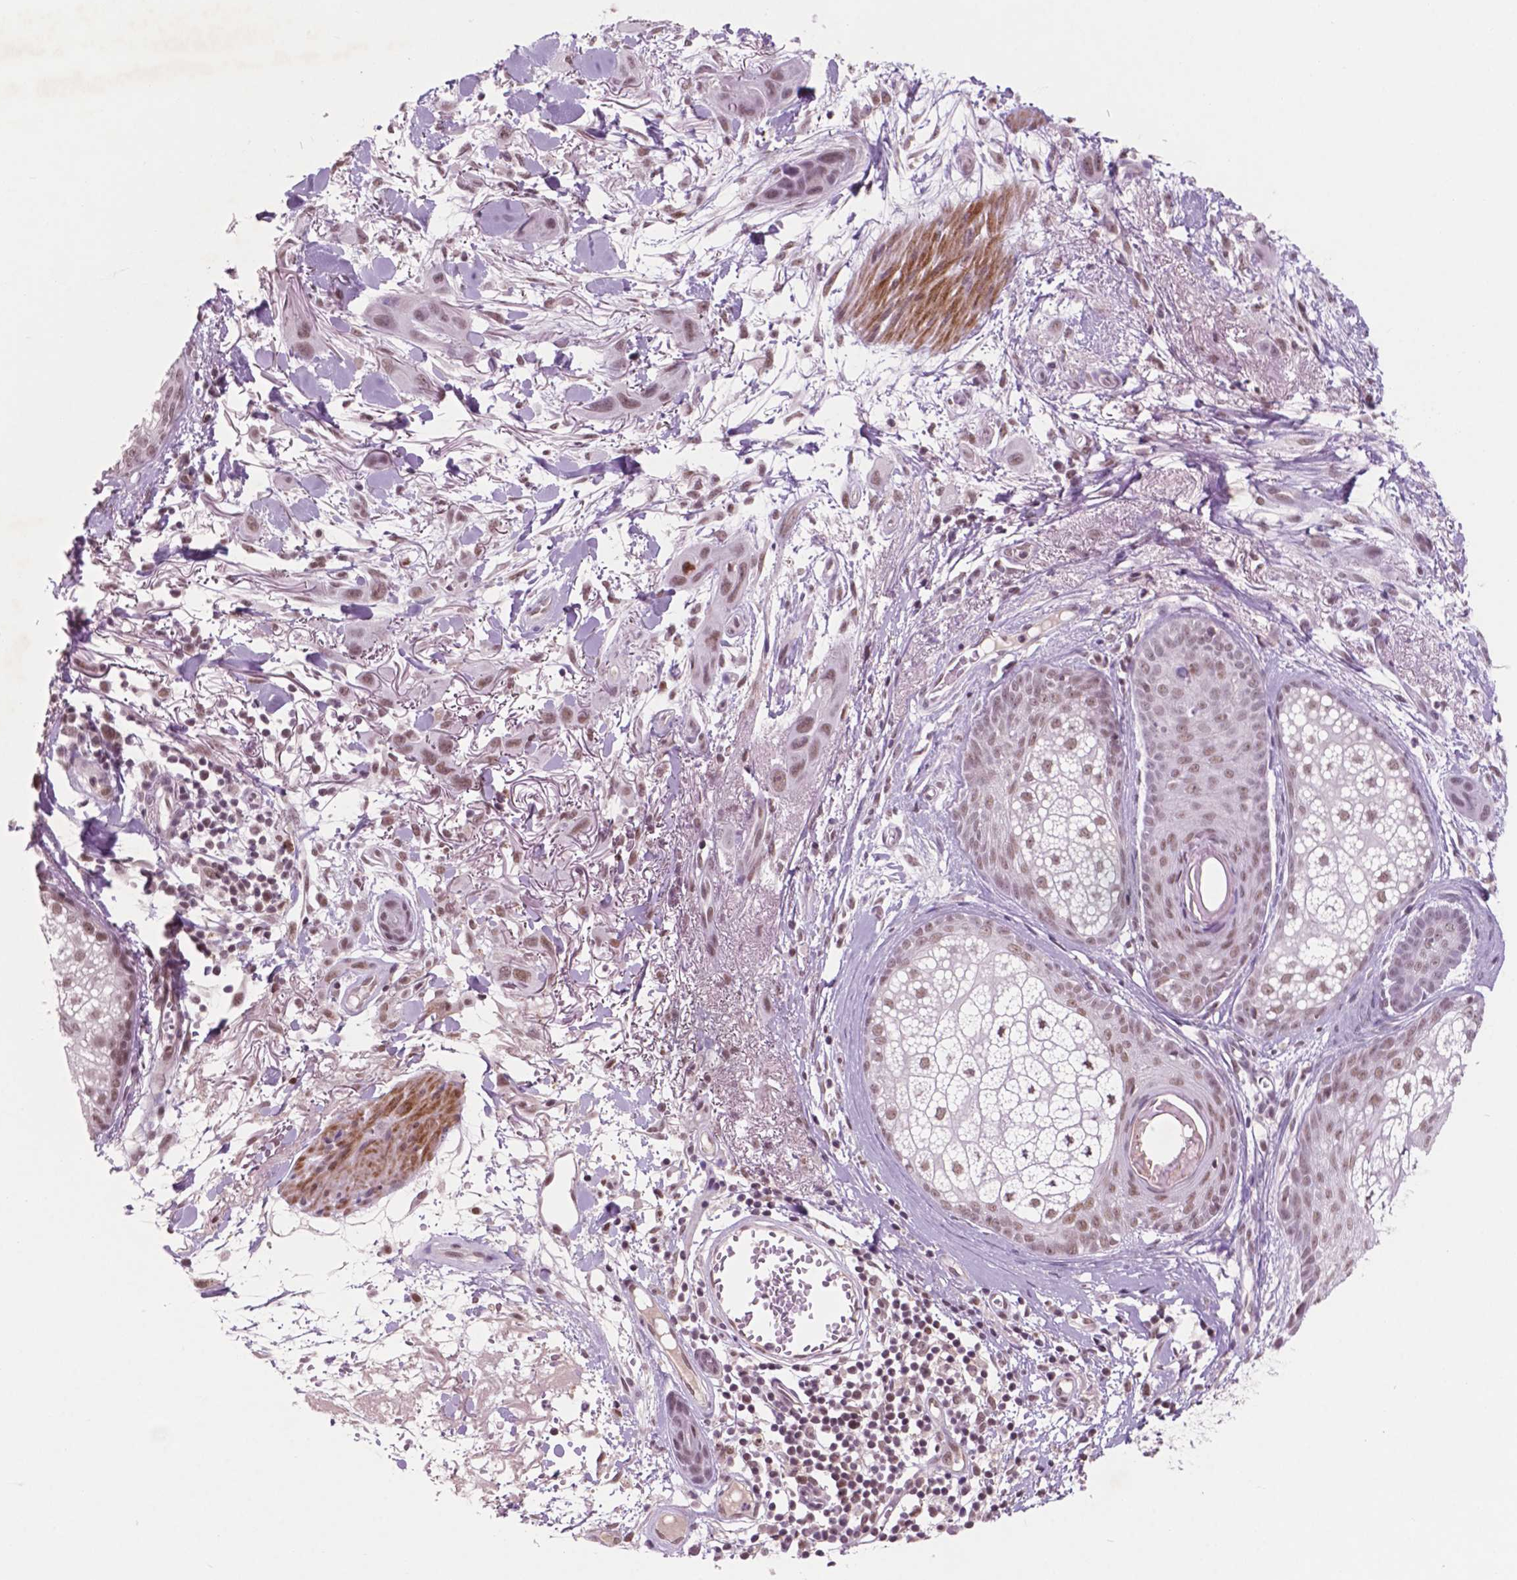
{"staining": {"intensity": "weak", "quantity": ">75%", "location": "nuclear"}, "tissue": "skin cancer", "cell_type": "Tumor cells", "image_type": "cancer", "snomed": [{"axis": "morphology", "description": "Squamous cell carcinoma, NOS"}, {"axis": "topography", "description": "Skin"}], "caption": "Skin cancer (squamous cell carcinoma) stained with DAB immunohistochemistry (IHC) demonstrates low levels of weak nuclear expression in approximately >75% of tumor cells.", "gene": "CTR9", "patient": {"sex": "male", "age": 79}}